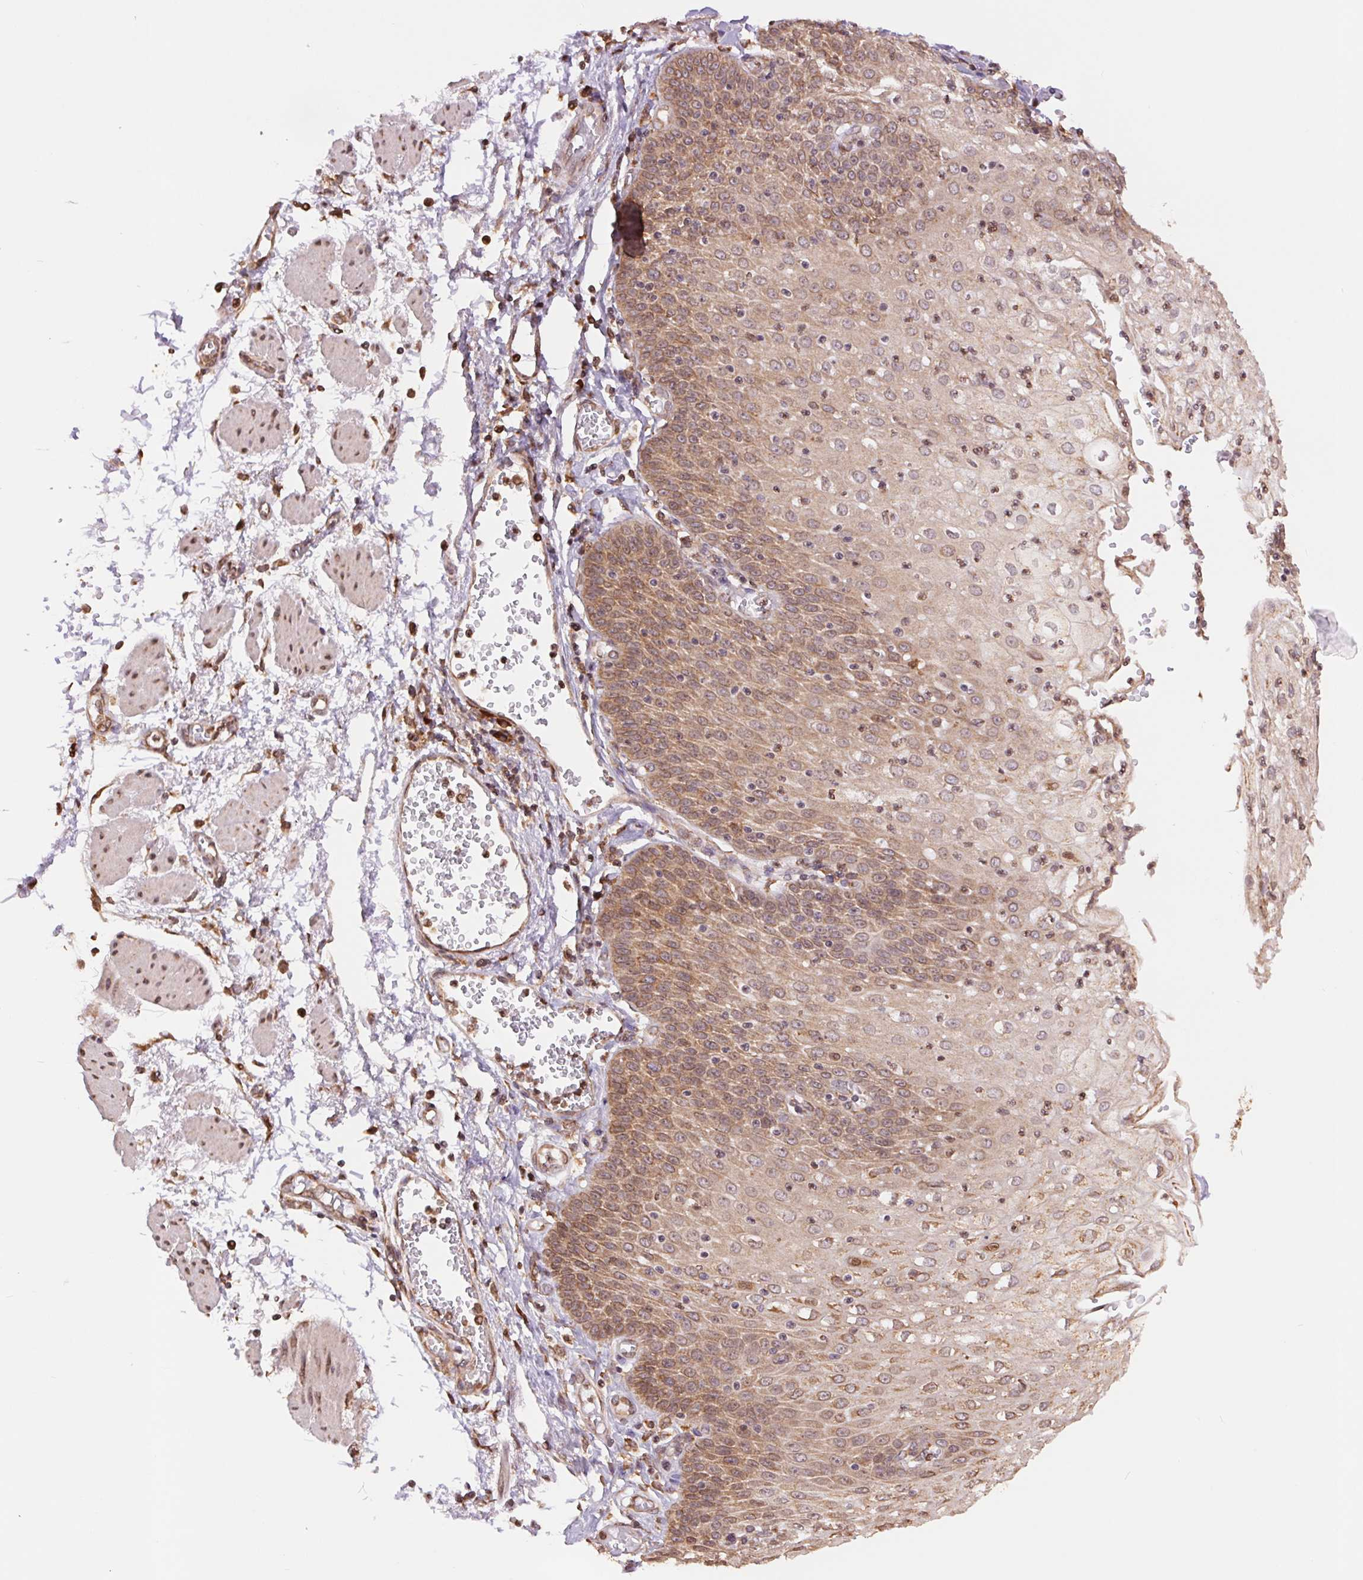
{"staining": {"intensity": "moderate", "quantity": ">75%", "location": "cytoplasmic/membranous"}, "tissue": "esophagus", "cell_type": "Squamous epithelial cells", "image_type": "normal", "snomed": [{"axis": "morphology", "description": "Normal tissue, NOS"}, {"axis": "morphology", "description": "Adenocarcinoma, NOS"}, {"axis": "topography", "description": "Esophagus"}], "caption": "This photomicrograph shows IHC staining of benign human esophagus, with medium moderate cytoplasmic/membranous positivity in approximately >75% of squamous epithelial cells.", "gene": "RPN1", "patient": {"sex": "male", "age": 81}}